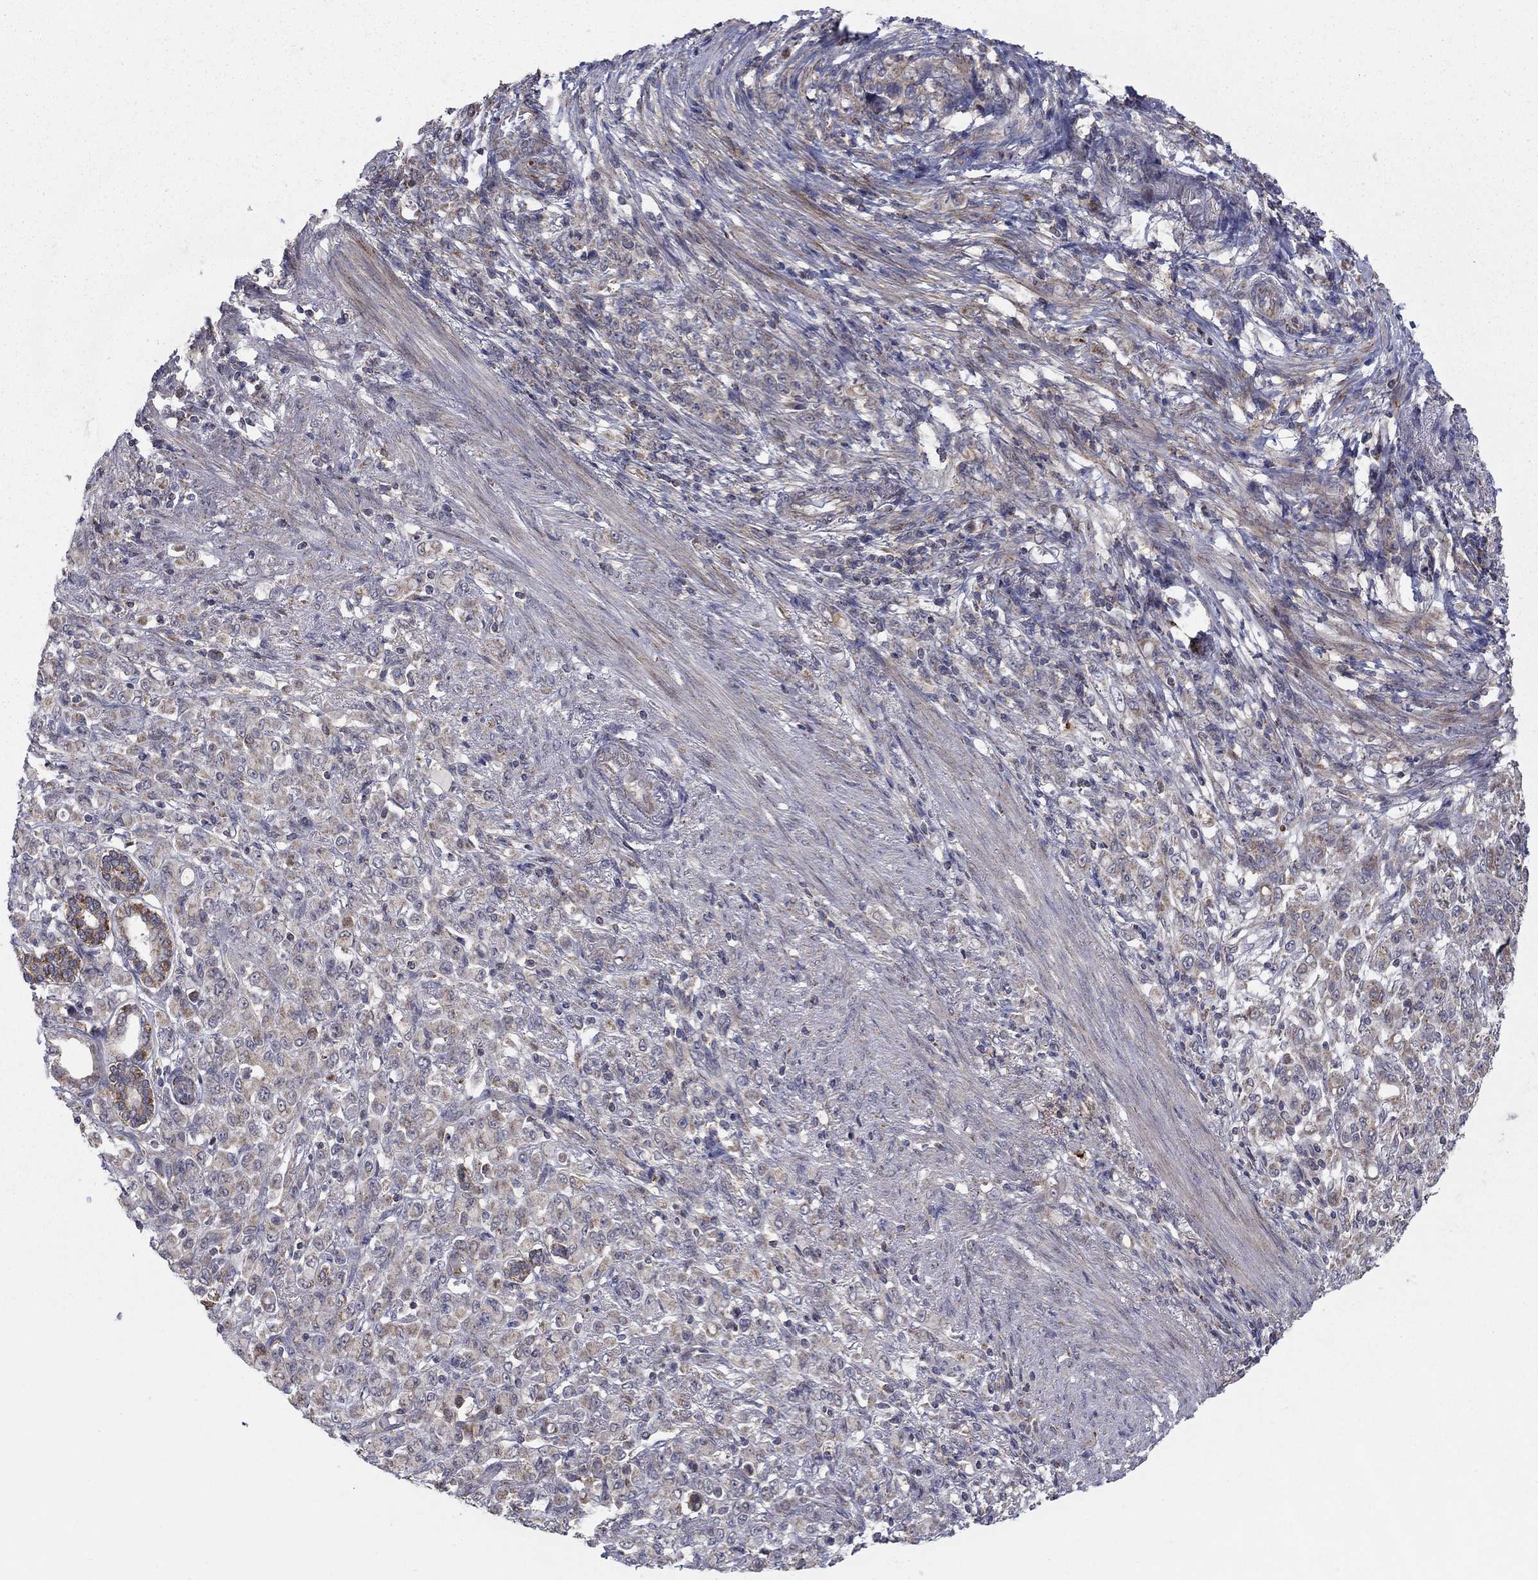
{"staining": {"intensity": "negative", "quantity": "none", "location": "none"}, "tissue": "stomach cancer", "cell_type": "Tumor cells", "image_type": "cancer", "snomed": [{"axis": "morphology", "description": "Normal tissue, NOS"}, {"axis": "morphology", "description": "Adenocarcinoma, NOS"}, {"axis": "topography", "description": "Stomach"}], "caption": "High power microscopy image of an immunohistochemistry (IHC) image of stomach cancer, revealing no significant staining in tumor cells.", "gene": "DOP1B", "patient": {"sex": "female", "age": 79}}